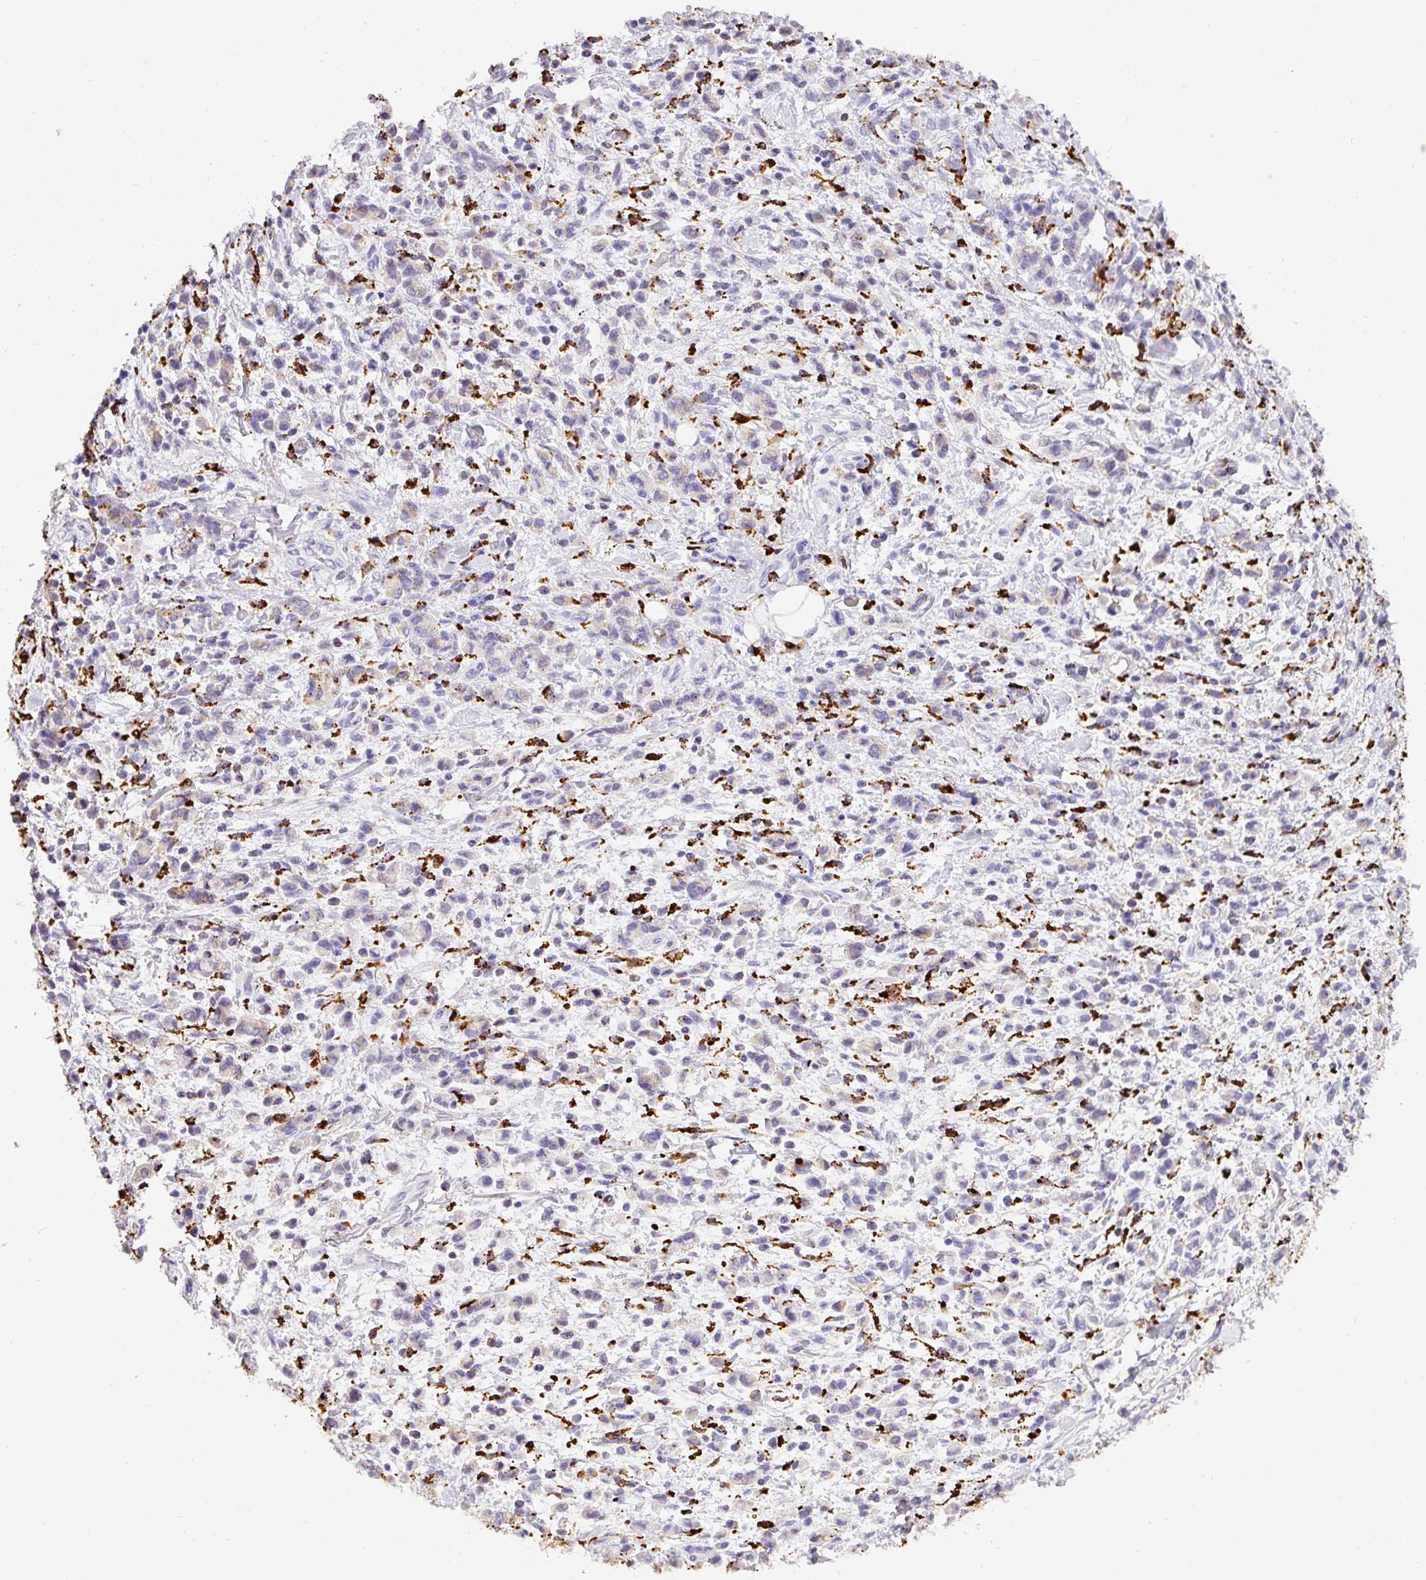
{"staining": {"intensity": "negative", "quantity": "none", "location": "none"}, "tissue": "stomach cancer", "cell_type": "Tumor cells", "image_type": "cancer", "snomed": [{"axis": "morphology", "description": "Adenocarcinoma, NOS"}, {"axis": "topography", "description": "Stomach"}], "caption": "Stomach cancer was stained to show a protein in brown. There is no significant staining in tumor cells.", "gene": "MMACHC", "patient": {"sex": "male", "age": 77}}